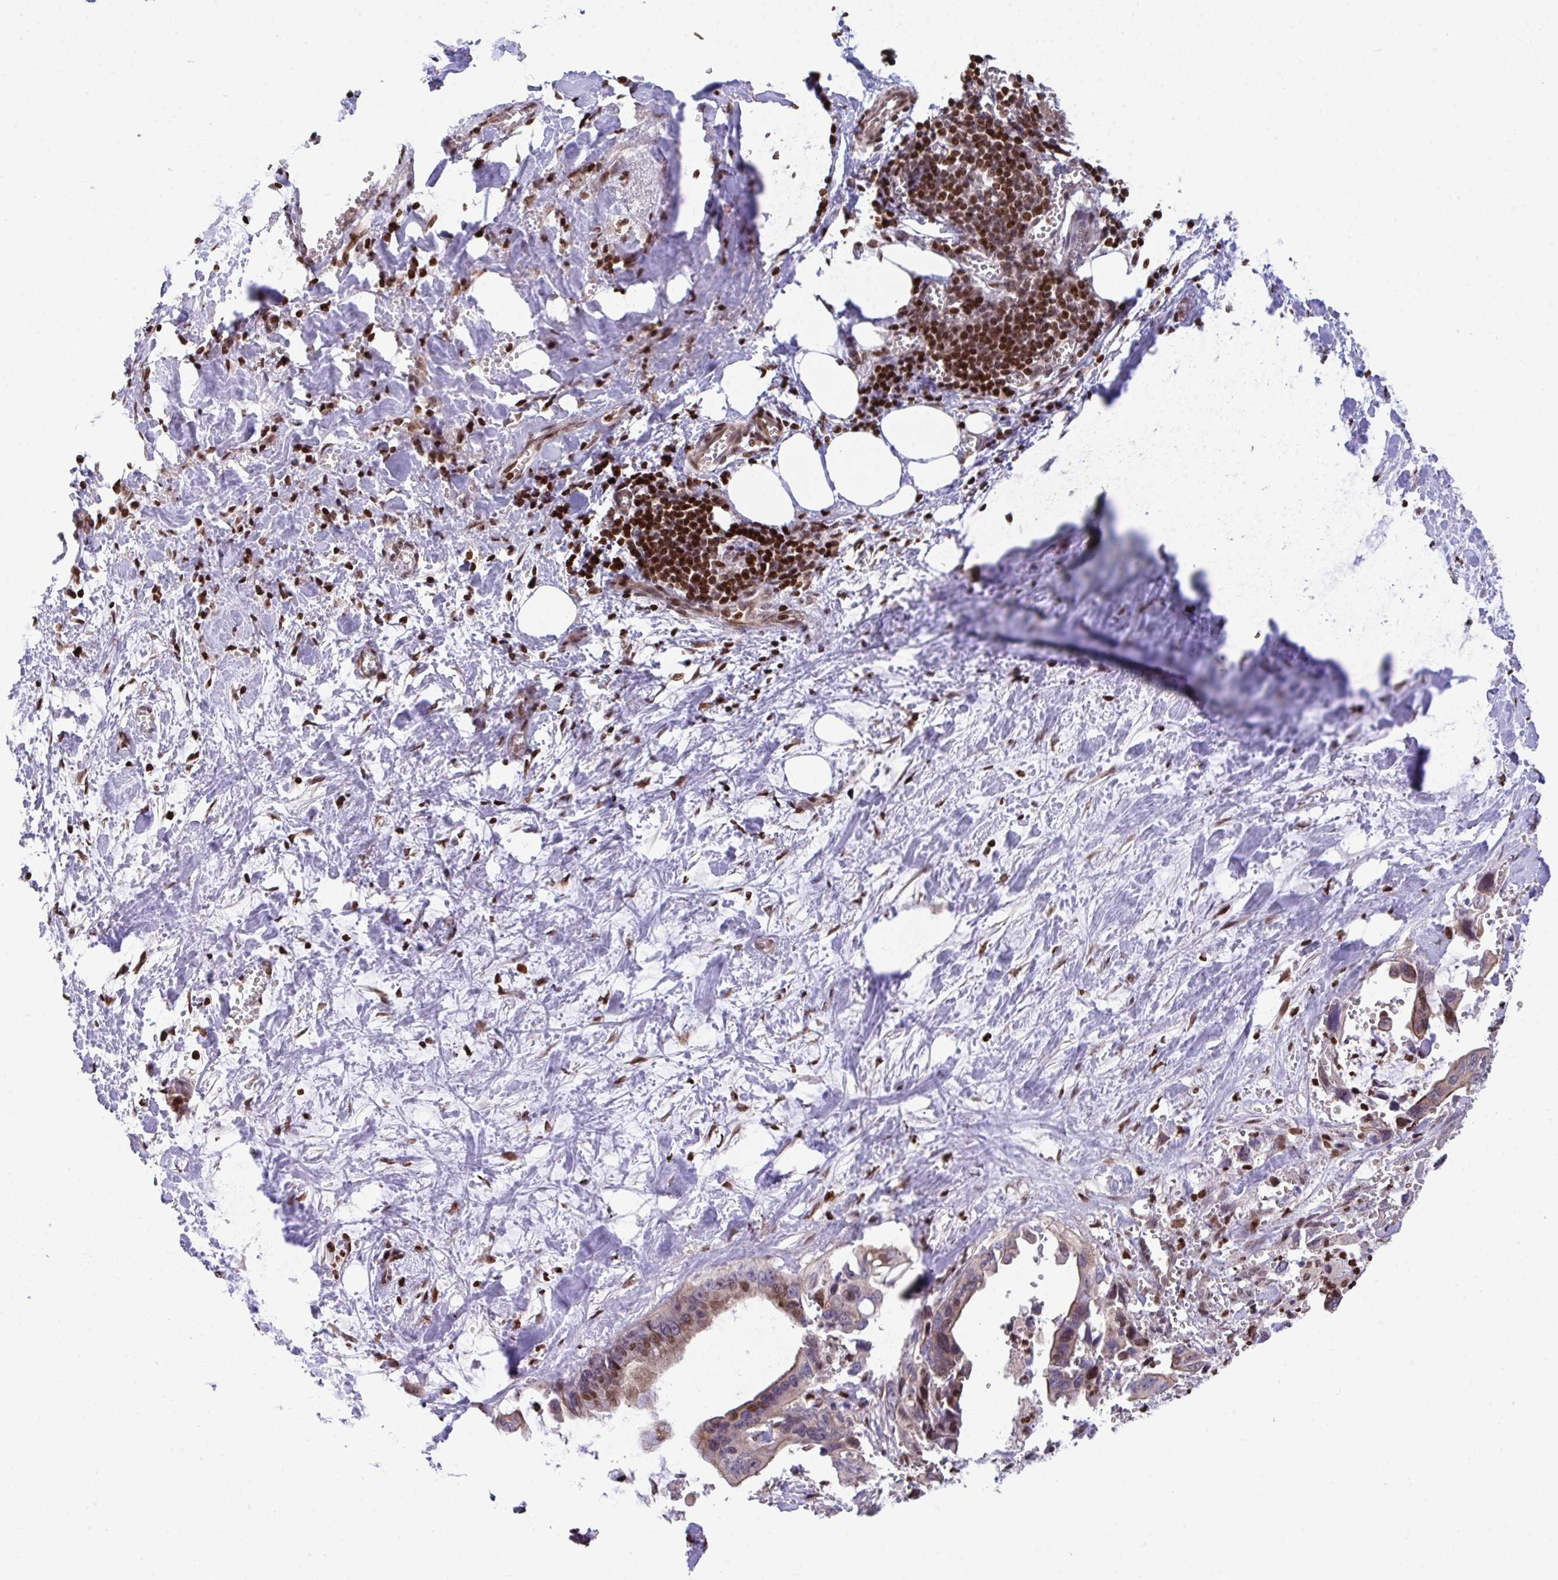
{"staining": {"intensity": "moderate", "quantity": "<25%", "location": "nuclear"}, "tissue": "pancreatic cancer", "cell_type": "Tumor cells", "image_type": "cancer", "snomed": [{"axis": "morphology", "description": "Adenocarcinoma, NOS"}, {"axis": "topography", "description": "Pancreas"}], "caption": "Protein positivity by immunohistochemistry demonstrates moderate nuclear staining in about <25% of tumor cells in pancreatic cancer.", "gene": "RAPGEF5", "patient": {"sex": "male", "age": 61}}